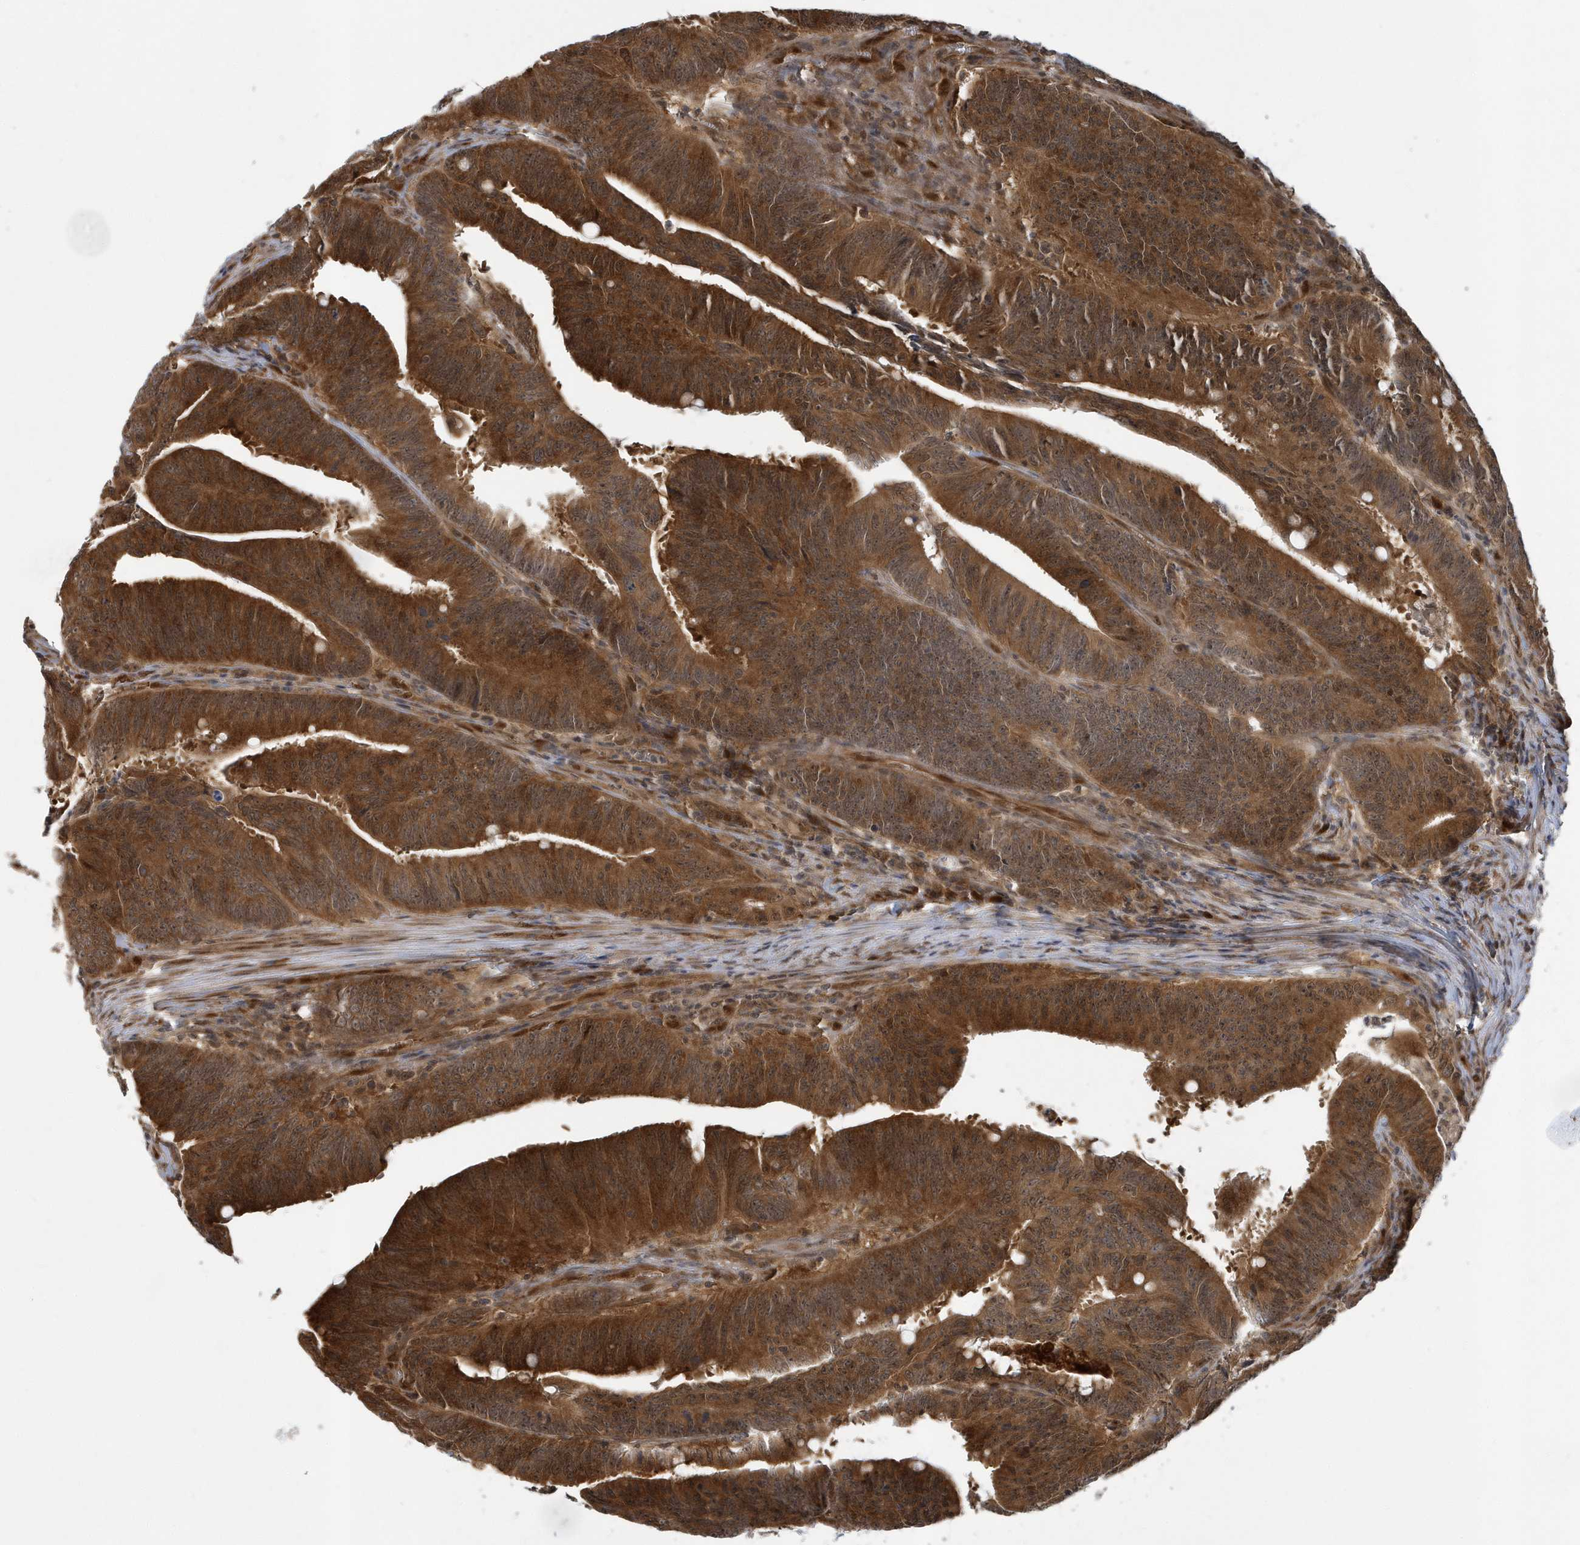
{"staining": {"intensity": "strong", "quantity": ">75%", "location": "cytoplasmic/membranous"}, "tissue": "colorectal cancer", "cell_type": "Tumor cells", "image_type": "cancer", "snomed": [{"axis": "morphology", "description": "Adenocarcinoma, NOS"}, {"axis": "topography", "description": "Colon"}], "caption": "Protein staining of colorectal adenocarcinoma tissue shows strong cytoplasmic/membranous staining in about >75% of tumor cells.", "gene": "ATG4A", "patient": {"sex": "male", "age": 45}}